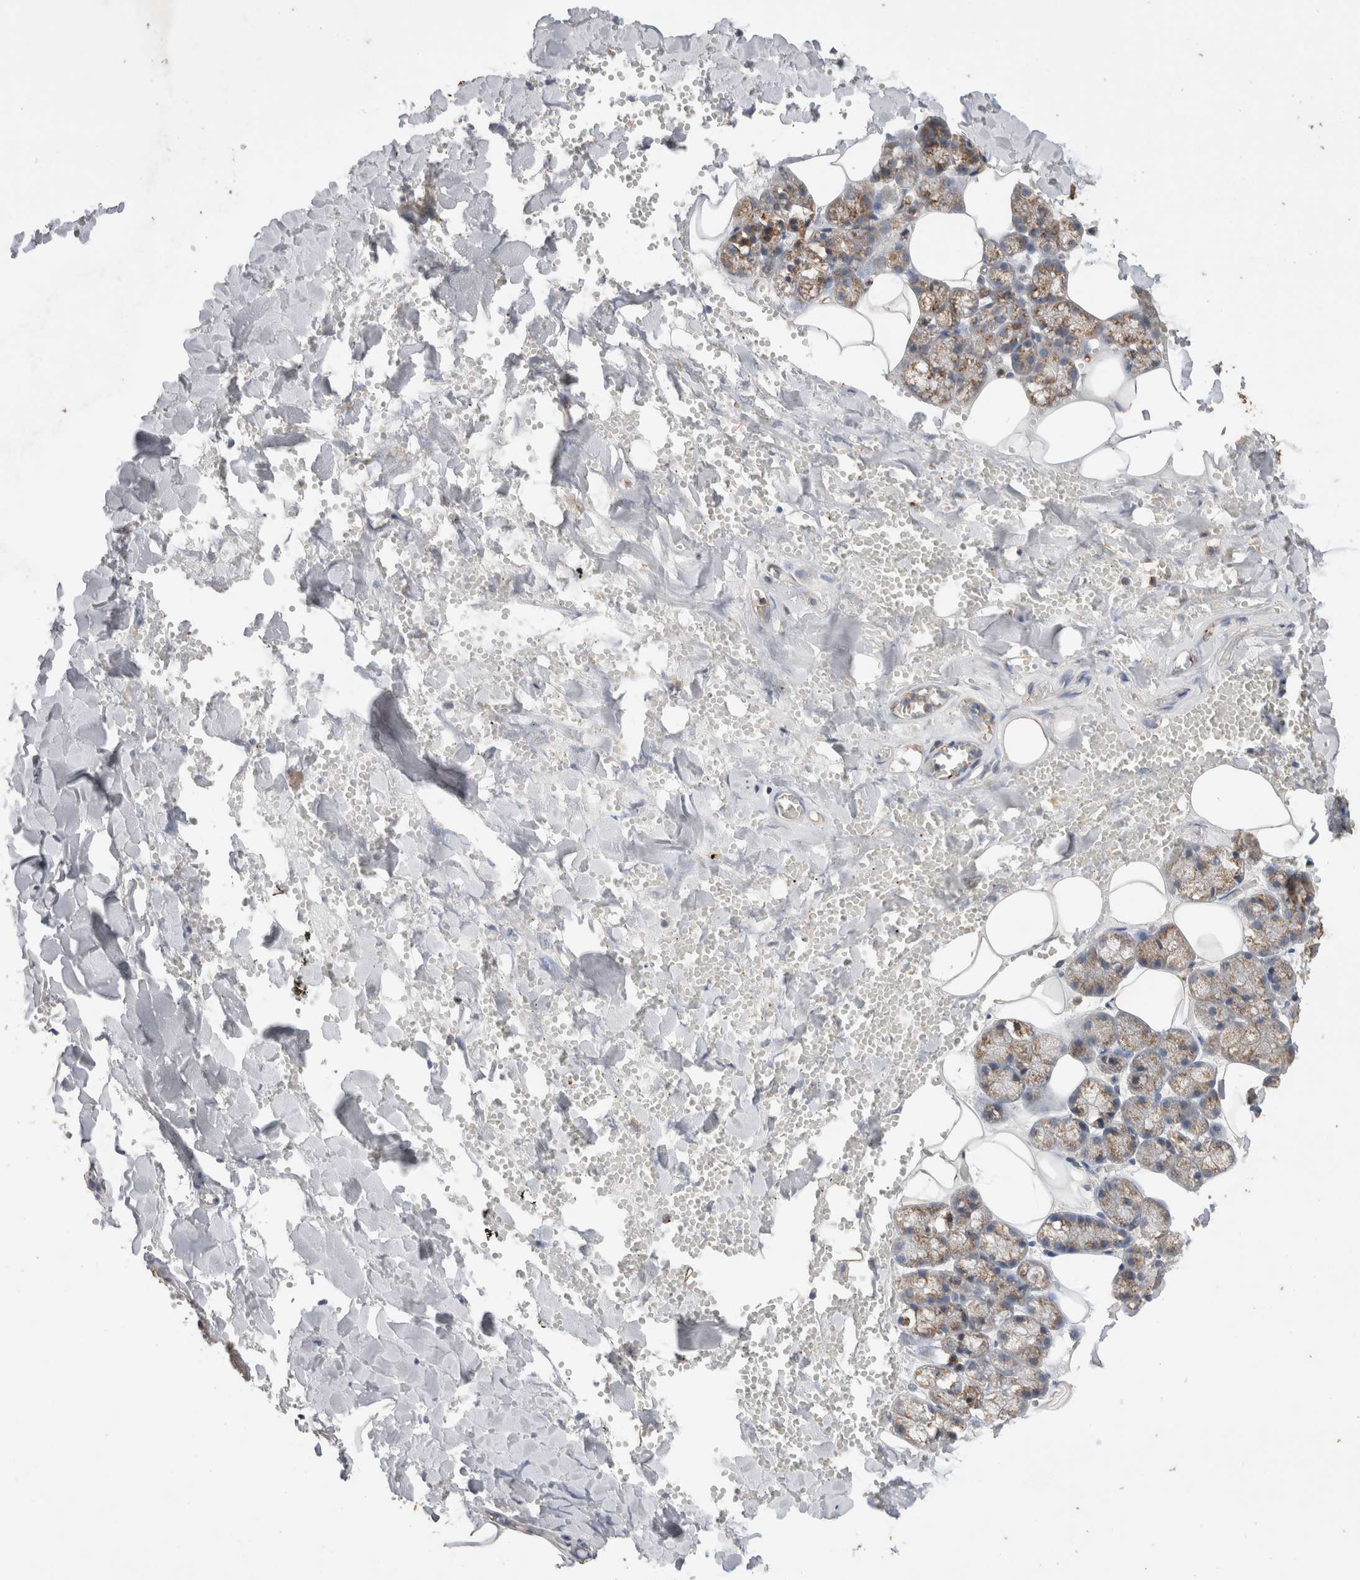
{"staining": {"intensity": "moderate", "quantity": "25%-75%", "location": "cytoplasmic/membranous"}, "tissue": "salivary gland", "cell_type": "Glandular cells", "image_type": "normal", "snomed": [{"axis": "morphology", "description": "Normal tissue, NOS"}, {"axis": "topography", "description": "Salivary gland"}], "caption": "Immunohistochemistry (DAB) staining of benign human salivary gland demonstrates moderate cytoplasmic/membranous protein expression in about 25%-75% of glandular cells.", "gene": "SNX31", "patient": {"sex": "male", "age": 62}}